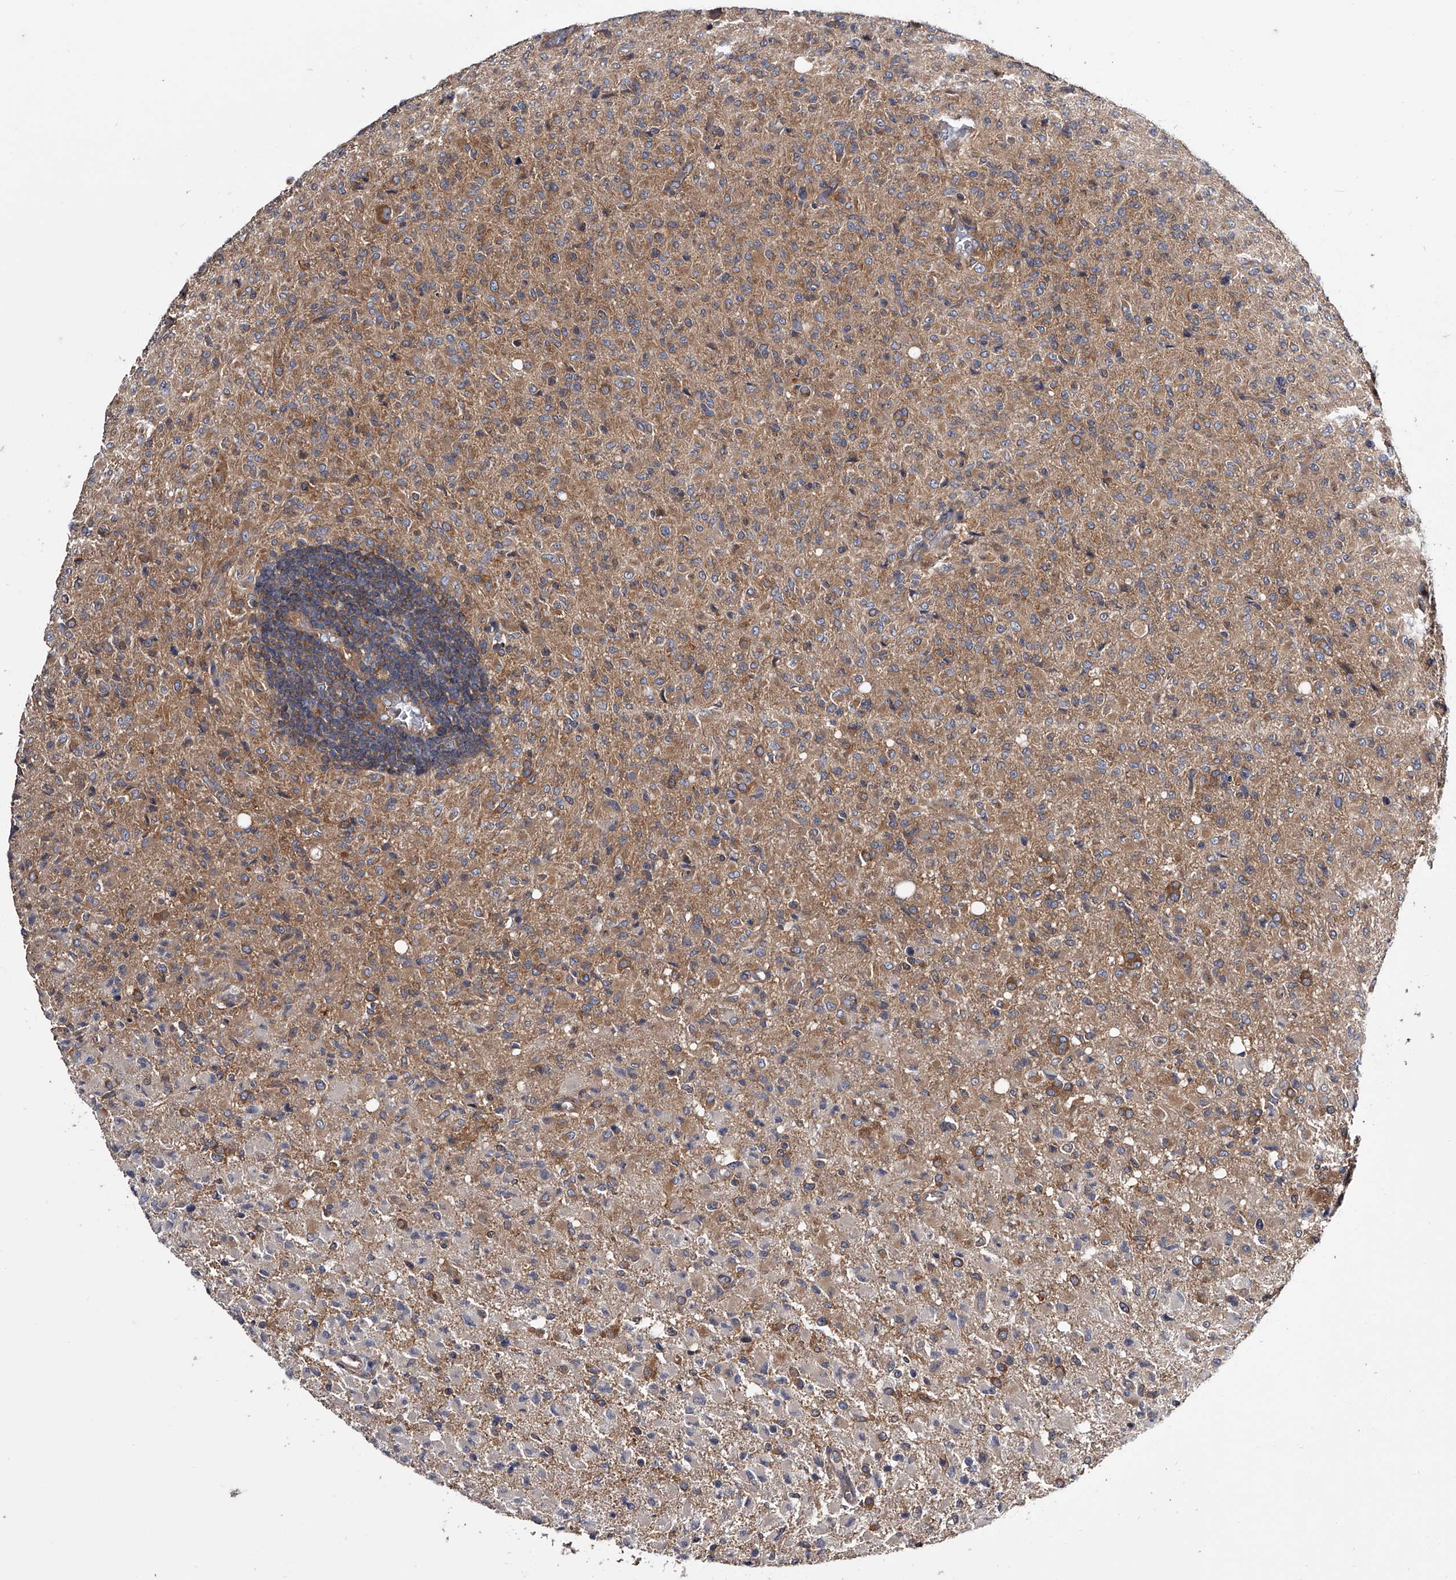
{"staining": {"intensity": "weak", "quantity": "<25%", "location": "cytoplasmic/membranous"}, "tissue": "glioma", "cell_type": "Tumor cells", "image_type": "cancer", "snomed": [{"axis": "morphology", "description": "Glioma, malignant, High grade"}, {"axis": "topography", "description": "Brain"}], "caption": "Immunohistochemical staining of malignant glioma (high-grade) demonstrates no significant positivity in tumor cells.", "gene": "GAPVD1", "patient": {"sex": "female", "age": 57}}